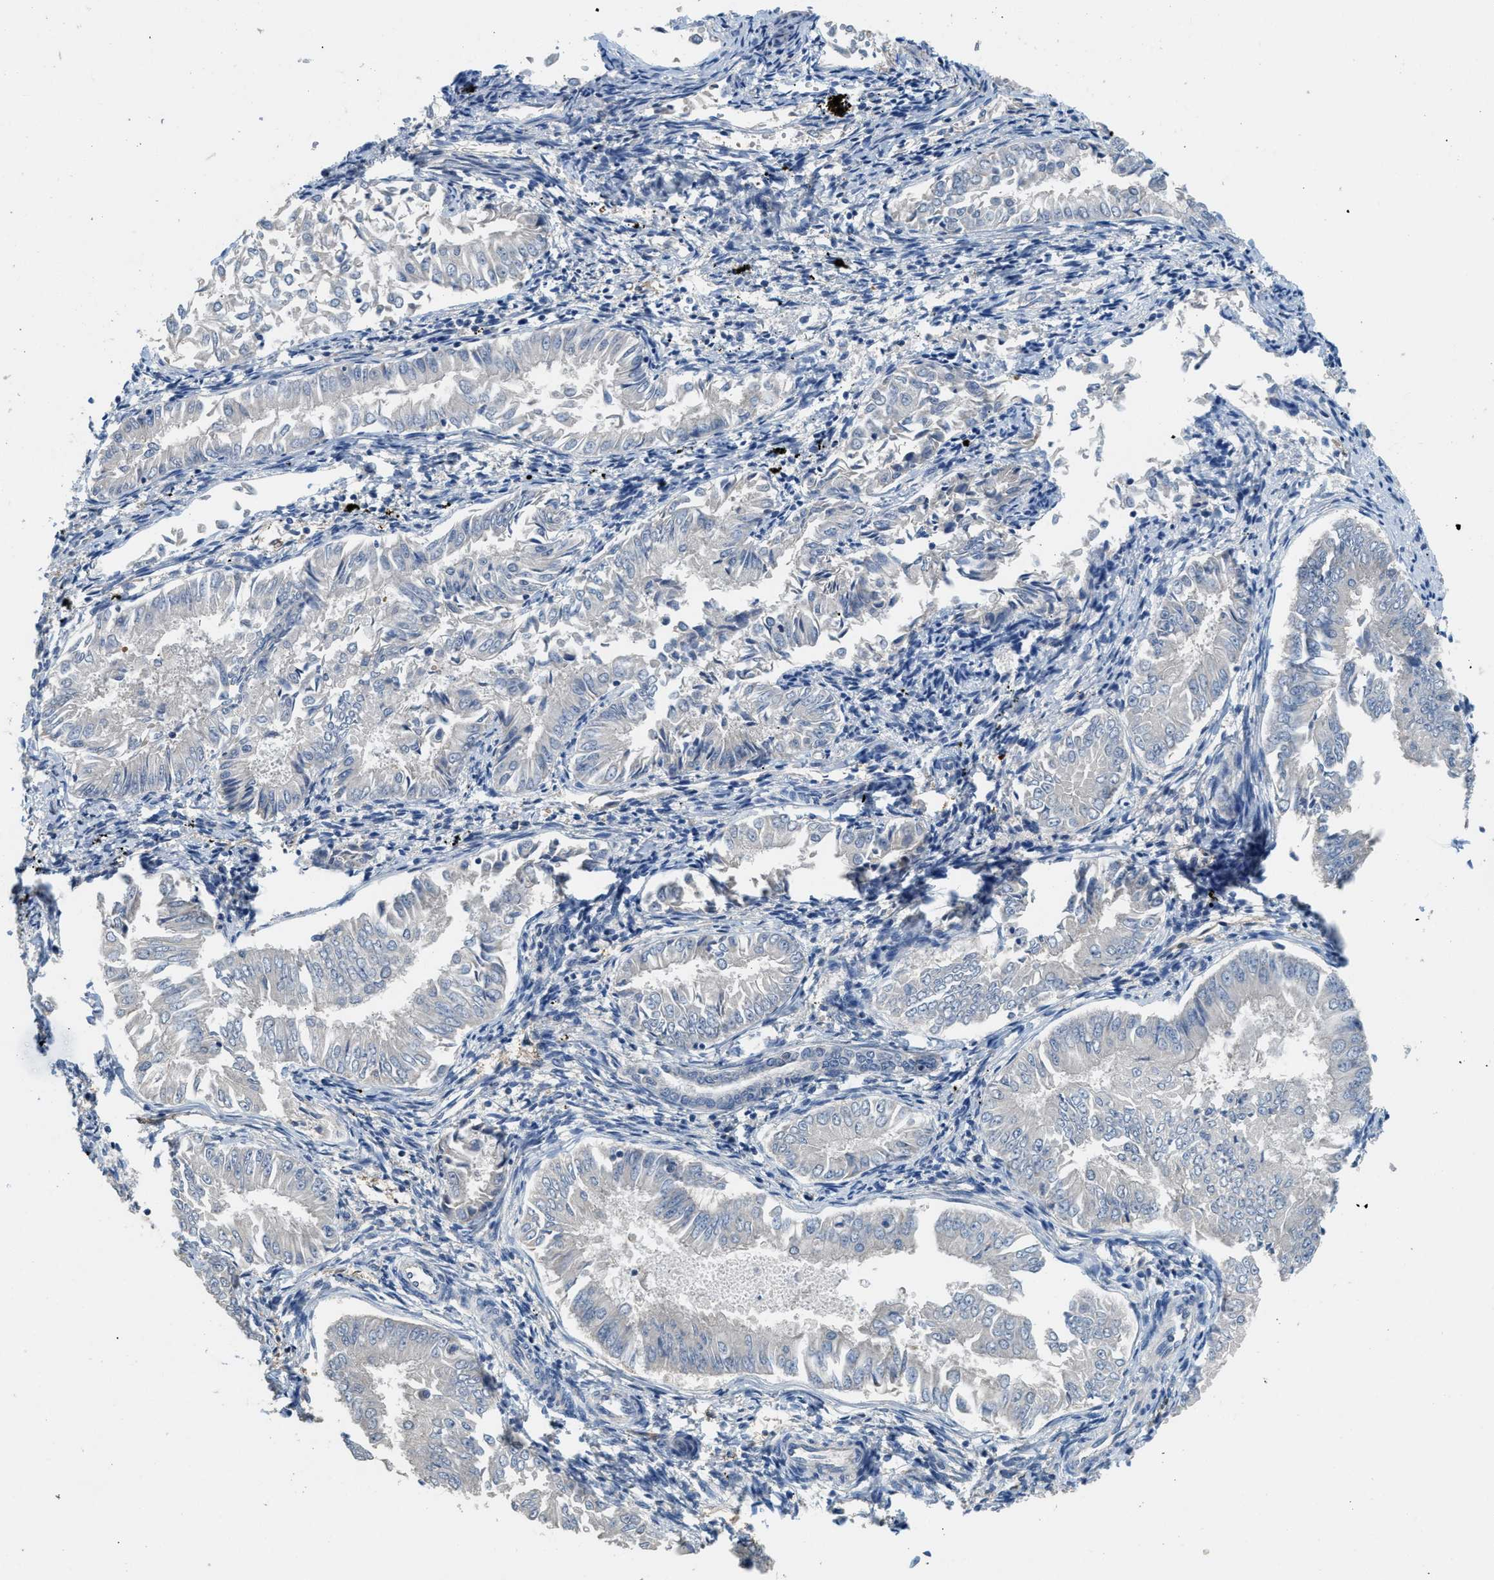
{"staining": {"intensity": "negative", "quantity": "none", "location": "none"}, "tissue": "endometrial cancer", "cell_type": "Tumor cells", "image_type": "cancer", "snomed": [{"axis": "morphology", "description": "Adenocarcinoma, NOS"}, {"axis": "topography", "description": "Endometrium"}], "caption": "This image is of endometrial cancer (adenocarcinoma) stained with IHC to label a protein in brown with the nuclei are counter-stained blue. There is no staining in tumor cells. (Brightfield microscopy of DAB immunohistochemistry (IHC) at high magnification).", "gene": "DGKE", "patient": {"sex": "female", "age": 53}}